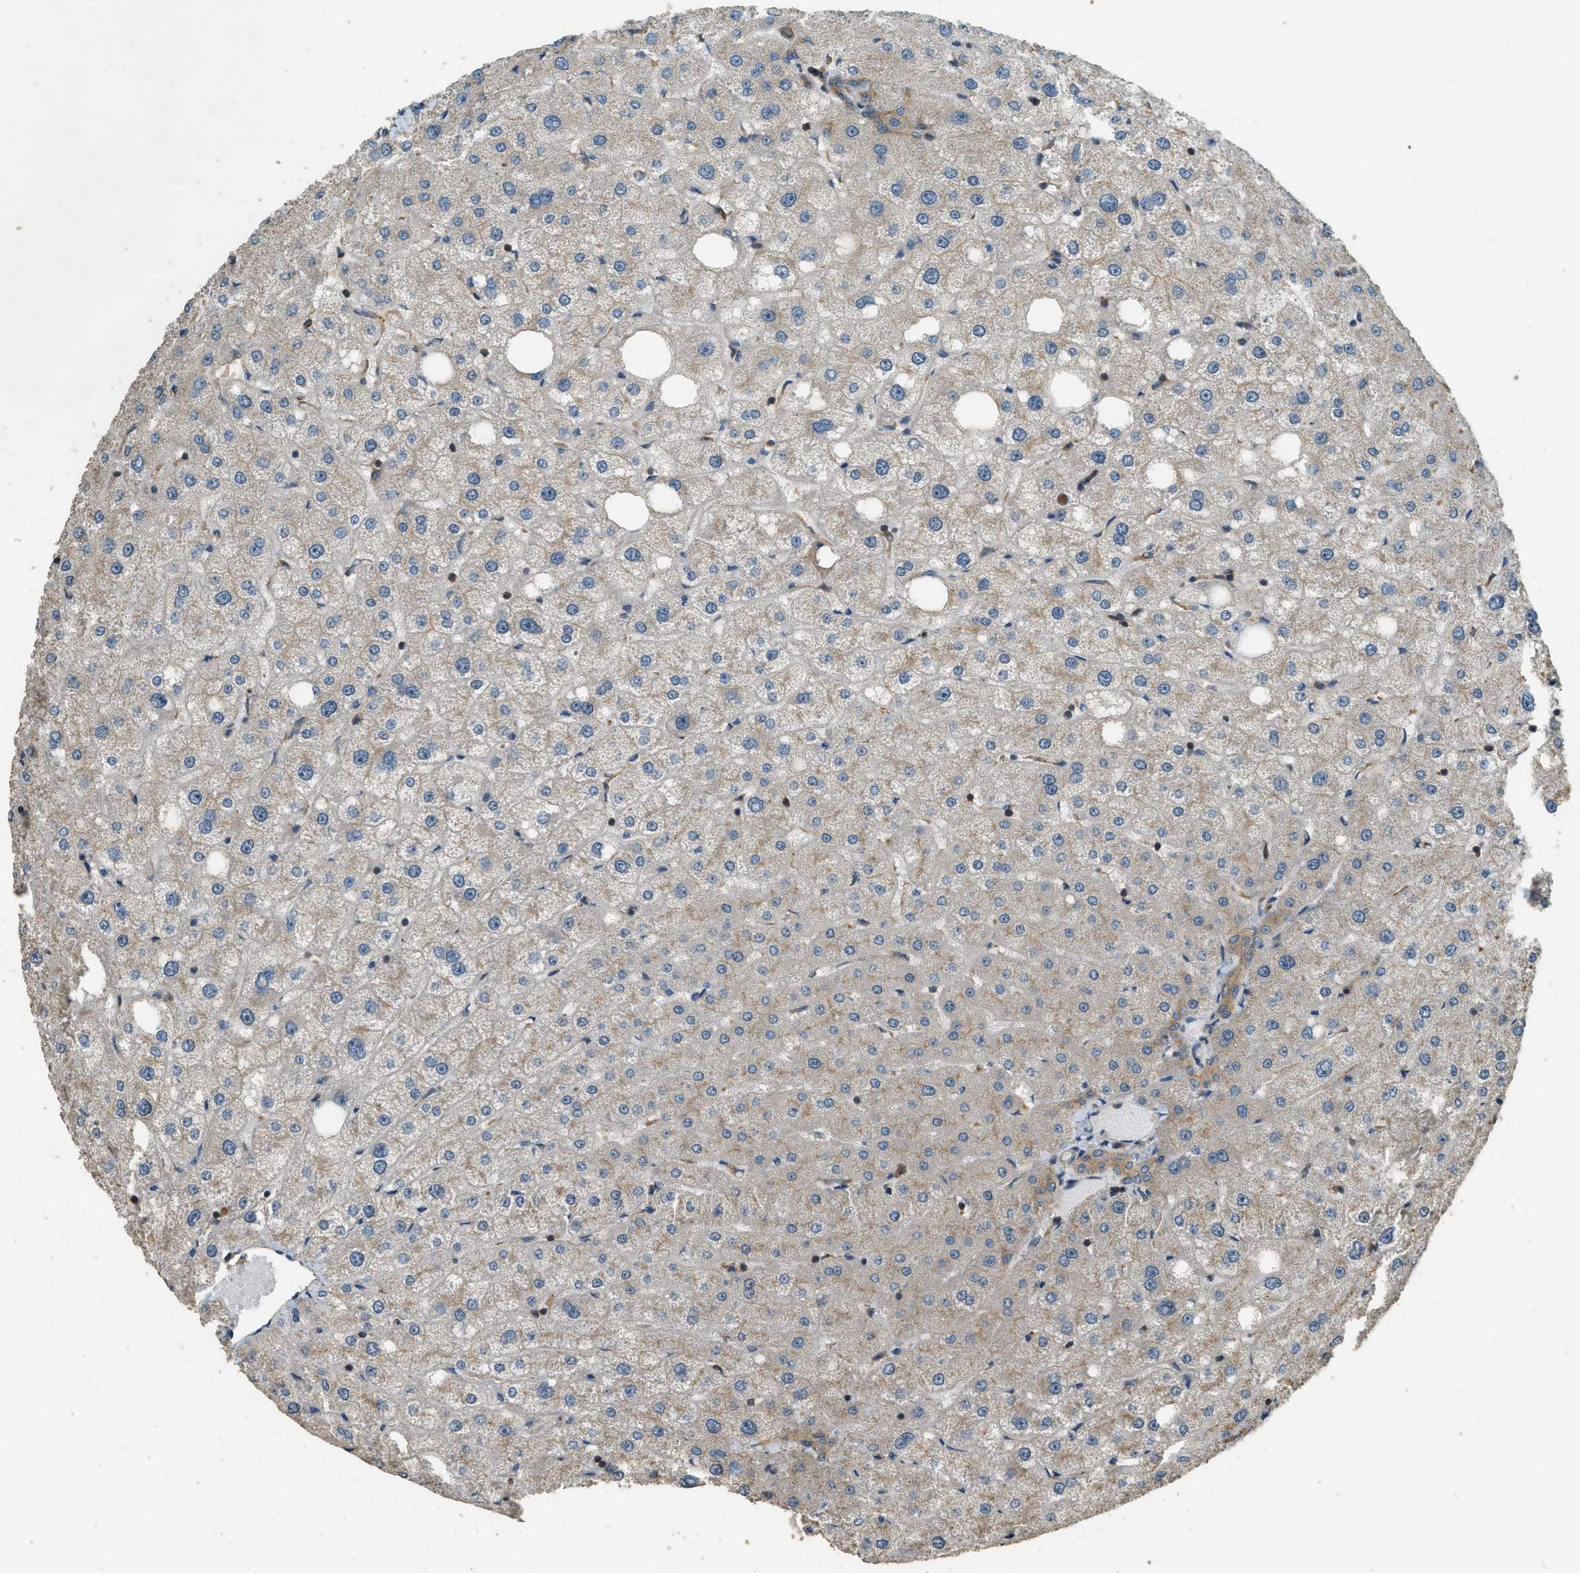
{"staining": {"intensity": "moderate", "quantity": ">75%", "location": "cytoplasmic/membranous"}, "tissue": "liver", "cell_type": "Cholangiocytes", "image_type": "normal", "snomed": [{"axis": "morphology", "description": "Normal tissue, NOS"}, {"axis": "topography", "description": "Liver"}], "caption": "Immunohistochemistry micrograph of benign liver: liver stained using immunohistochemistry exhibits medium levels of moderate protein expression localized specifically in the cytoplasmic/membranous of cholangiocytes, appearing as a cytoplasmic/membranous brown color.", "gene": "MARS1", "patient": {"sex": "male", "age": 73}}